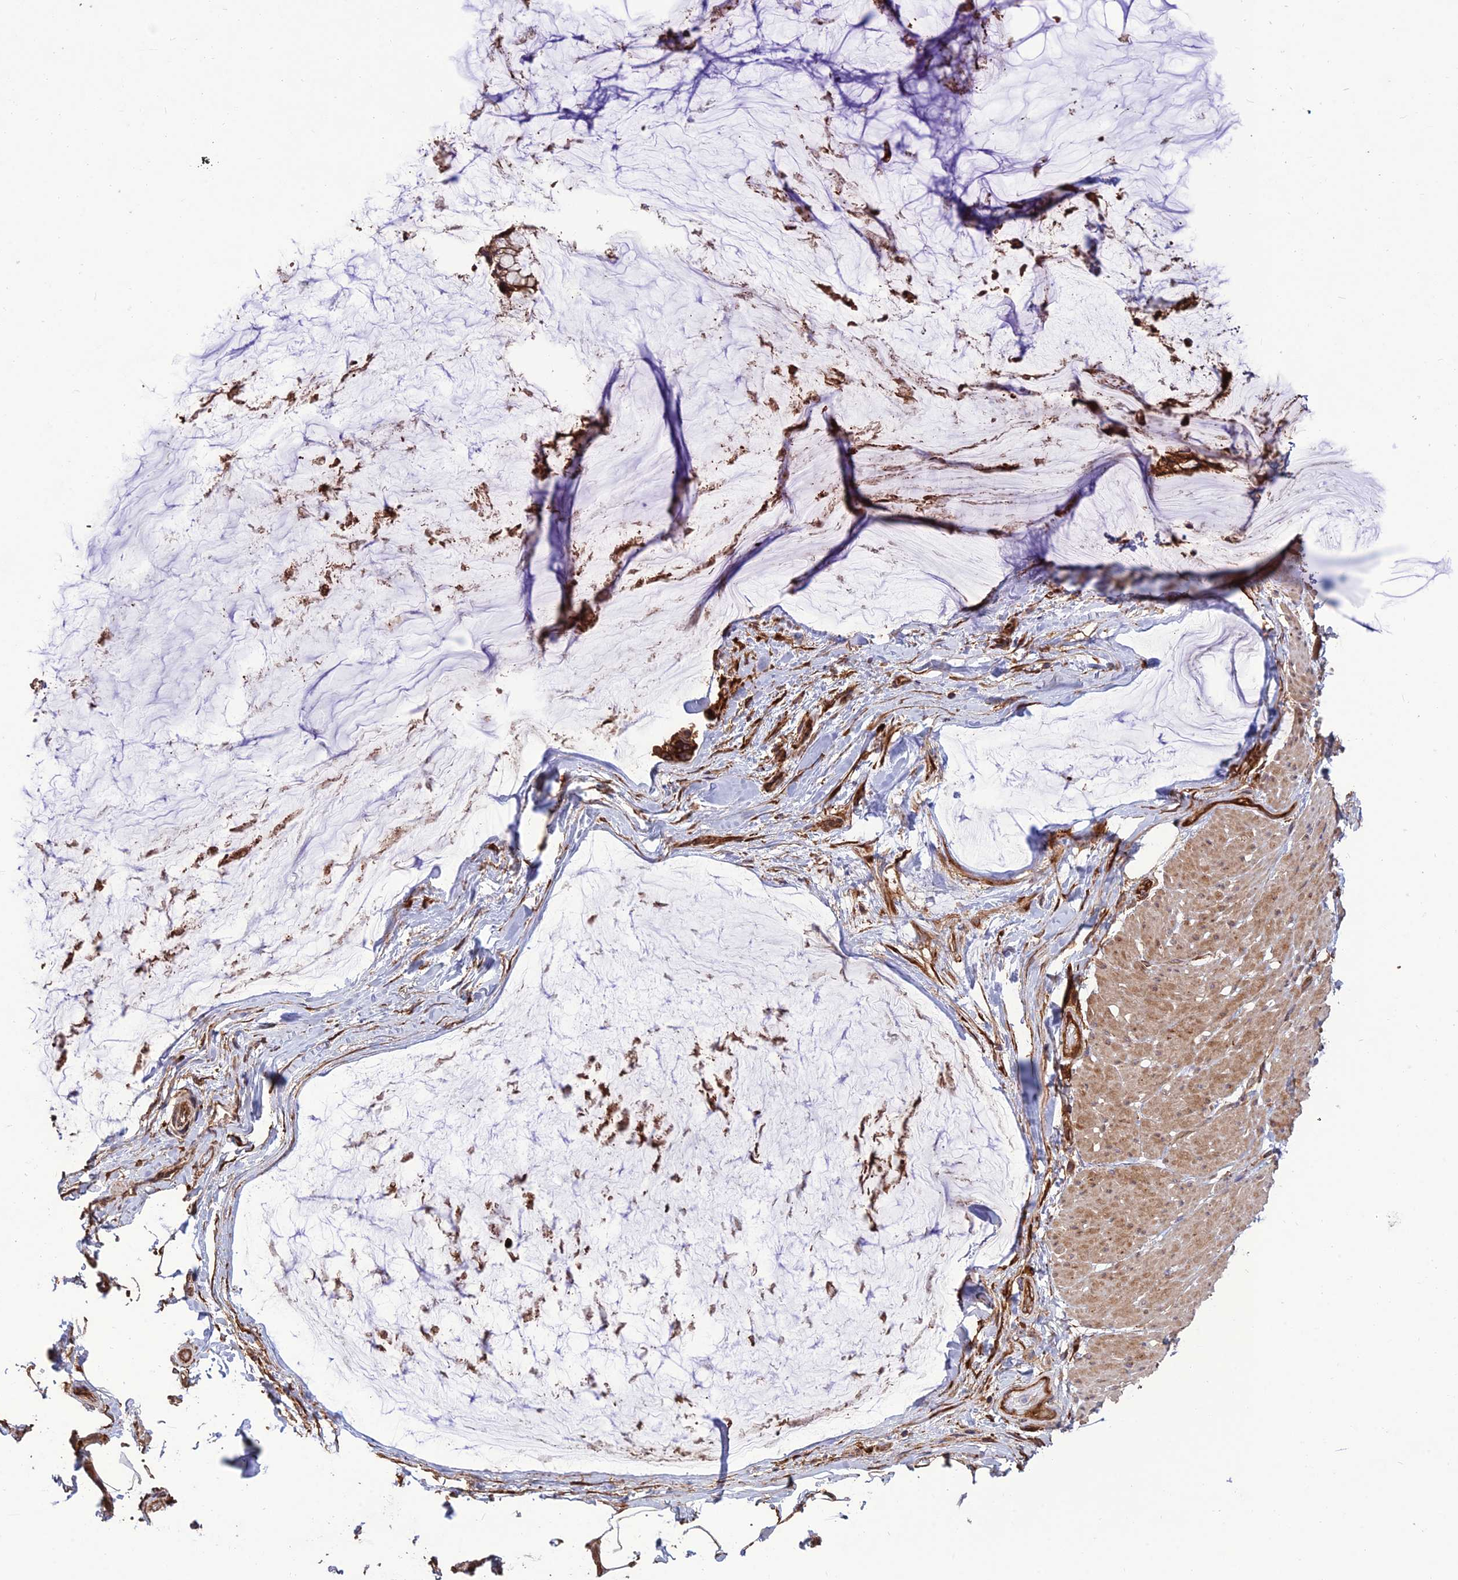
{"staining": {"intensity": "strong", "quantity": ">75%", "location": "cytoplasmic/membranous"}, "tissue": "ovarian cancer", "cell_type": "Tumor cells", "image_type": "cancer", "snomed": [{"axis": "morphology", "description": "Cystadenocarcinoma, mucinous, NOS"}, {"axis": "topography", "description": "Ovary"}], "caption": "Protein expression analysis of human ovarian cancer reveals strong cytoplasmic/membranous positivity in approximately >75% of tumor cells. (DAB (3,3'-diaminobenzidine) IHC, brown staining for protein, blue staining for nuclei).", "gene": "CRTAP", "patient": {"sex": "female", "age": 39}}